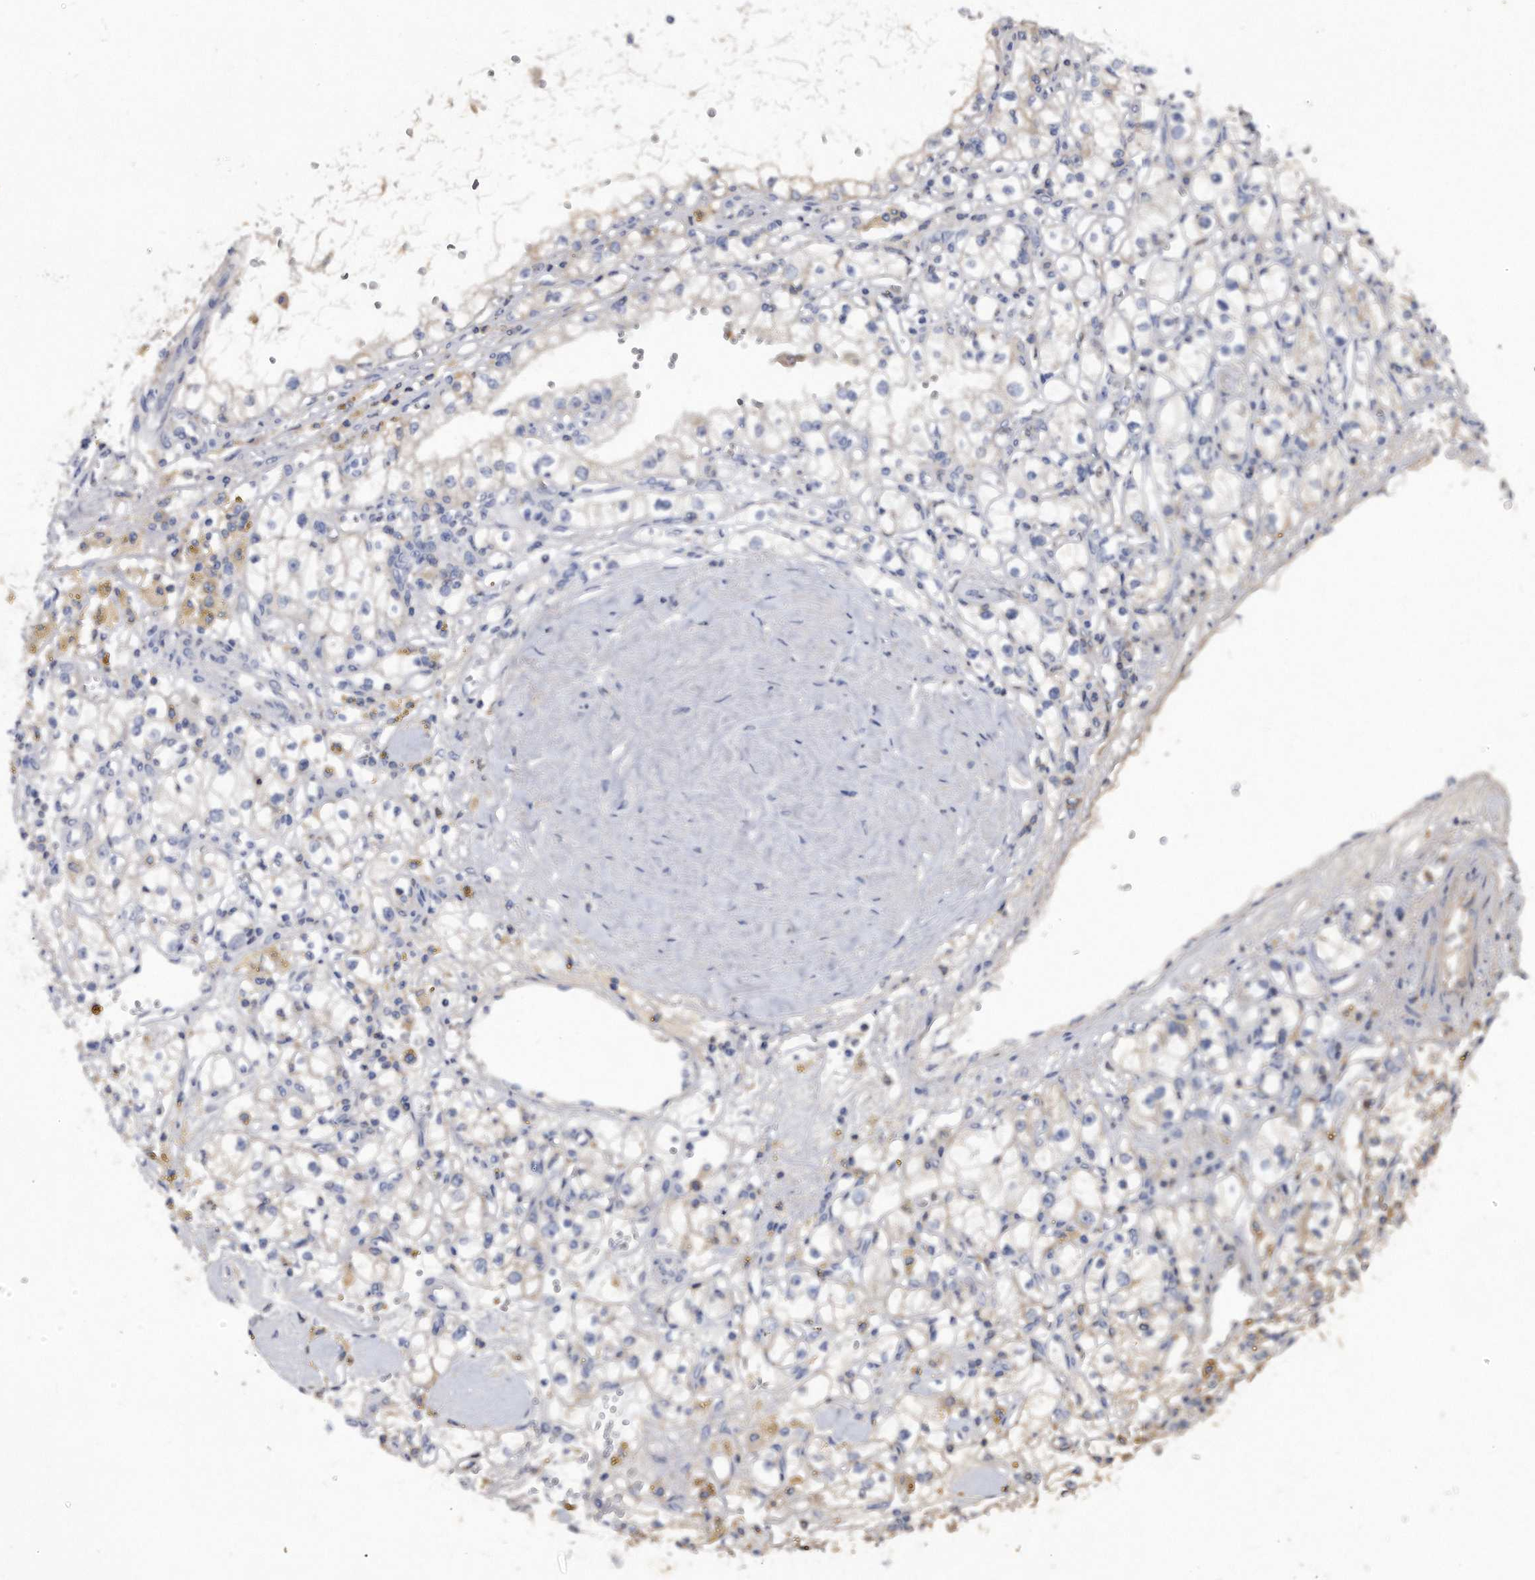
{"staining": {"intensity": "negative", "quantity": "none", "location": "none"}, "tissue": "renal cancer", "cell_type": "Tumor cells", "image_type": "cancer", "snomed": [{"axis": "morphology", "description": "Adenocarcinoma, NOS"}, {"axis": "topography", "description": "Kidney"}], "caption": "Histopathology image shows no protein positivity in tumor cells of renal cancer (adenocarcinoma) tissue.", "gene": "ASNS", "patient": {"sex": "male", "age": 56}}